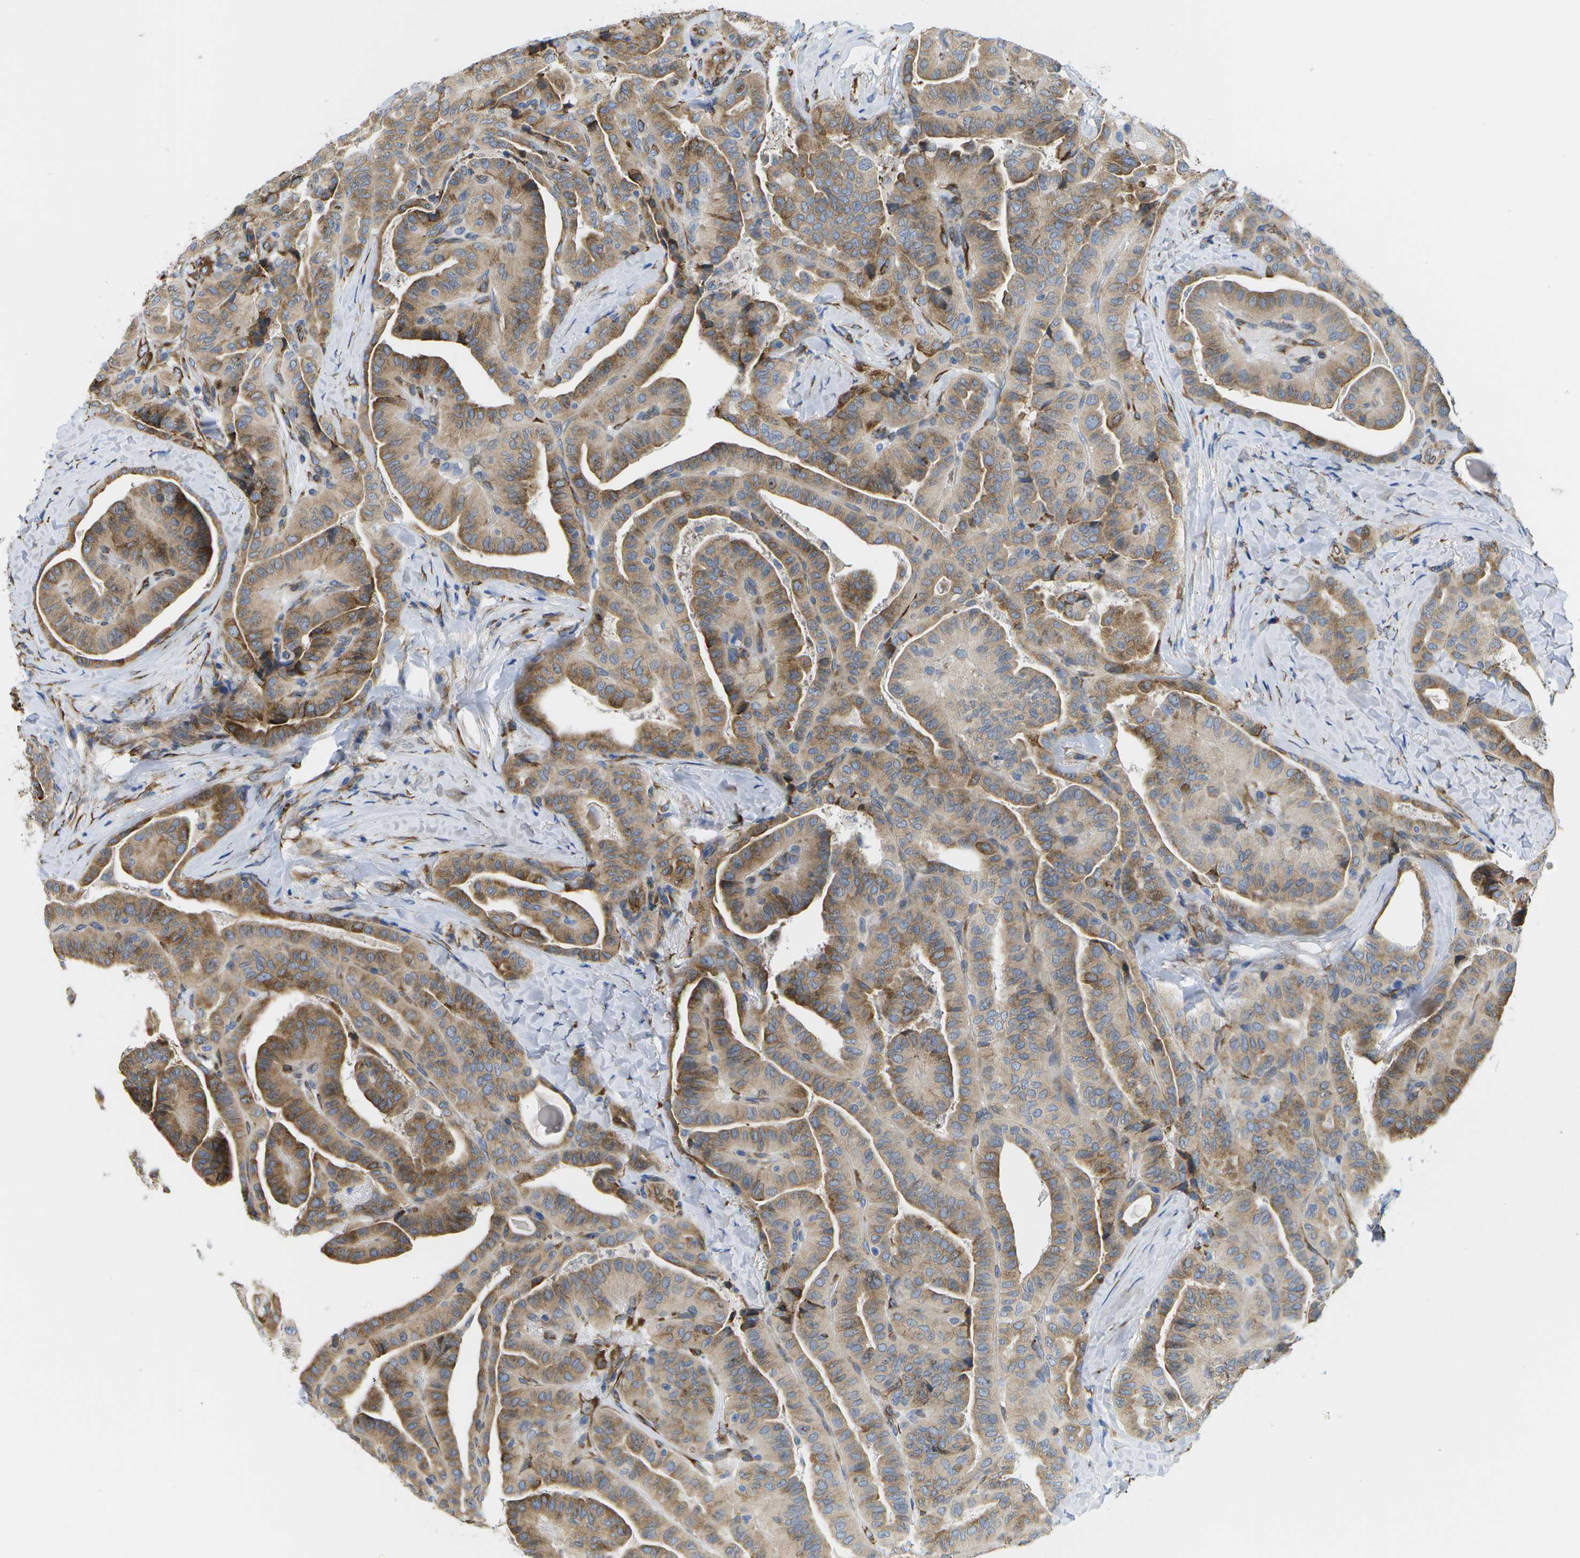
{"staining": {"intensity": "moderate", "quantity": ">75%", "location": "cytoplasmic/membranous"}, "tissue": "thyroid cancer", "cell_type": "Tumor cells", "image_type": "cancer", "snomed": [{"axis": "morphology", "description": "Papillary adenocarcinoma, NOS"}, {"axis": "topography", "description": "Thyroid gland"}], "caption": "IHC of thyroid cancer (papillary adenocarcinoma) displays medium levels of moderate cytoplasmic/membranous expression in approximately >75% of tumor cells. (DAB = brown stain, brightfield microscopy at high magnification).", "gene": "ZDHHC17", "patient": {"sex": "male", "age": 77}}